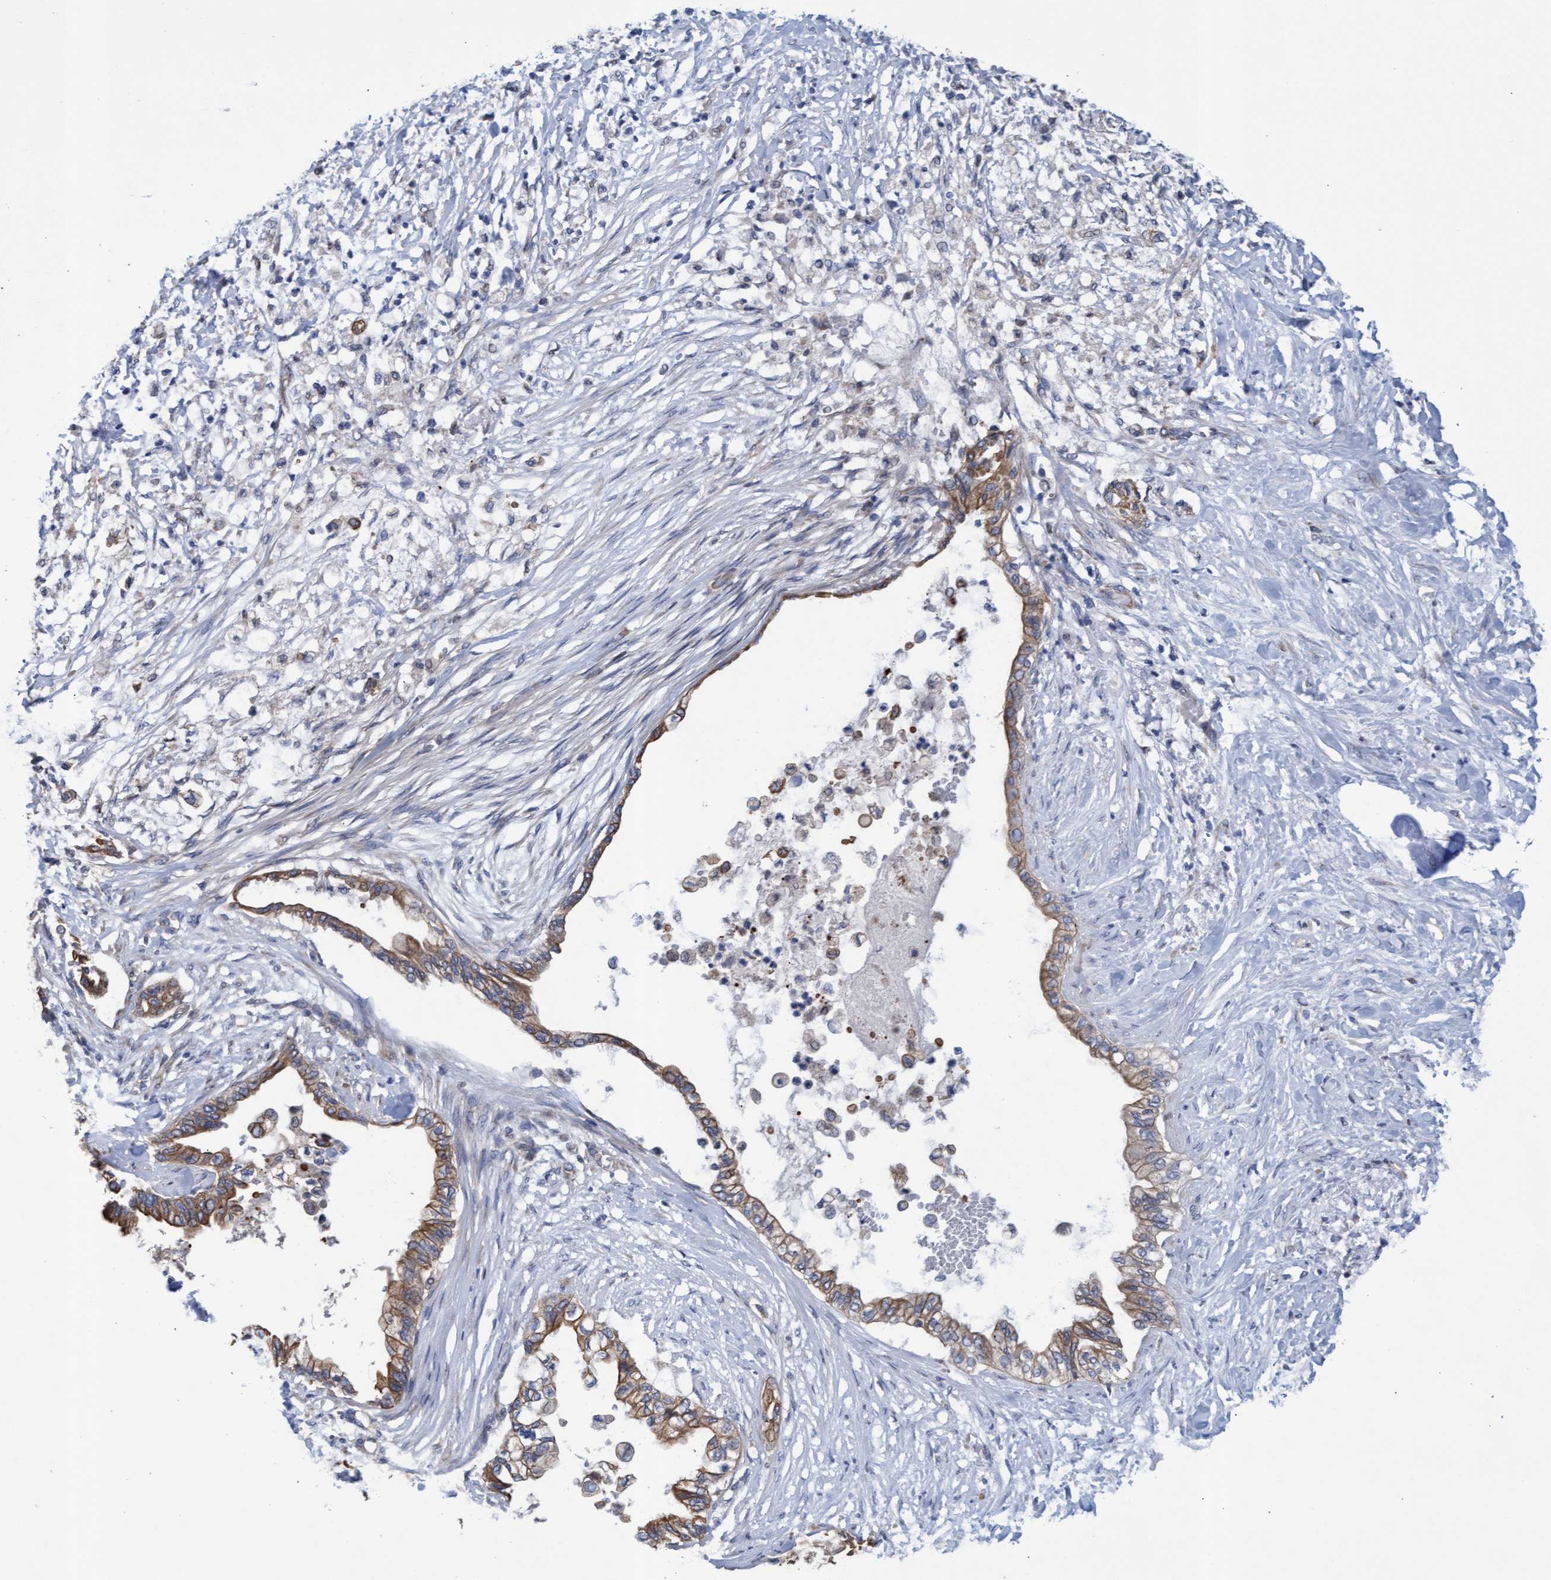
{"staining": {"intensity": "moderate", "quantity": ">75%", "location": "cytoplasmic/membranous"}, "tissue": "pancreatic cancer", "cell_type": "Tumor cells", "image_type": "cancer", "snomed": [{"axis": "morphology", "description": "Normal tissue, NOS"}, {"axis": "morphology", "description": "Adenocarcinoma, NOS"}, {"axis": "topography", "description": "Pancreas"}, {"axis": "topography", "description": "Duodenum"}], "caption": "Brown immunohistochemical staining in adenocarcinoma (pancreatic) reveals moderate cytoplasmic/membranous positivity in approximately >75% of tumor cells.", "gene": "MRPL38", "patient": {"sex": "female", "age": 60}}